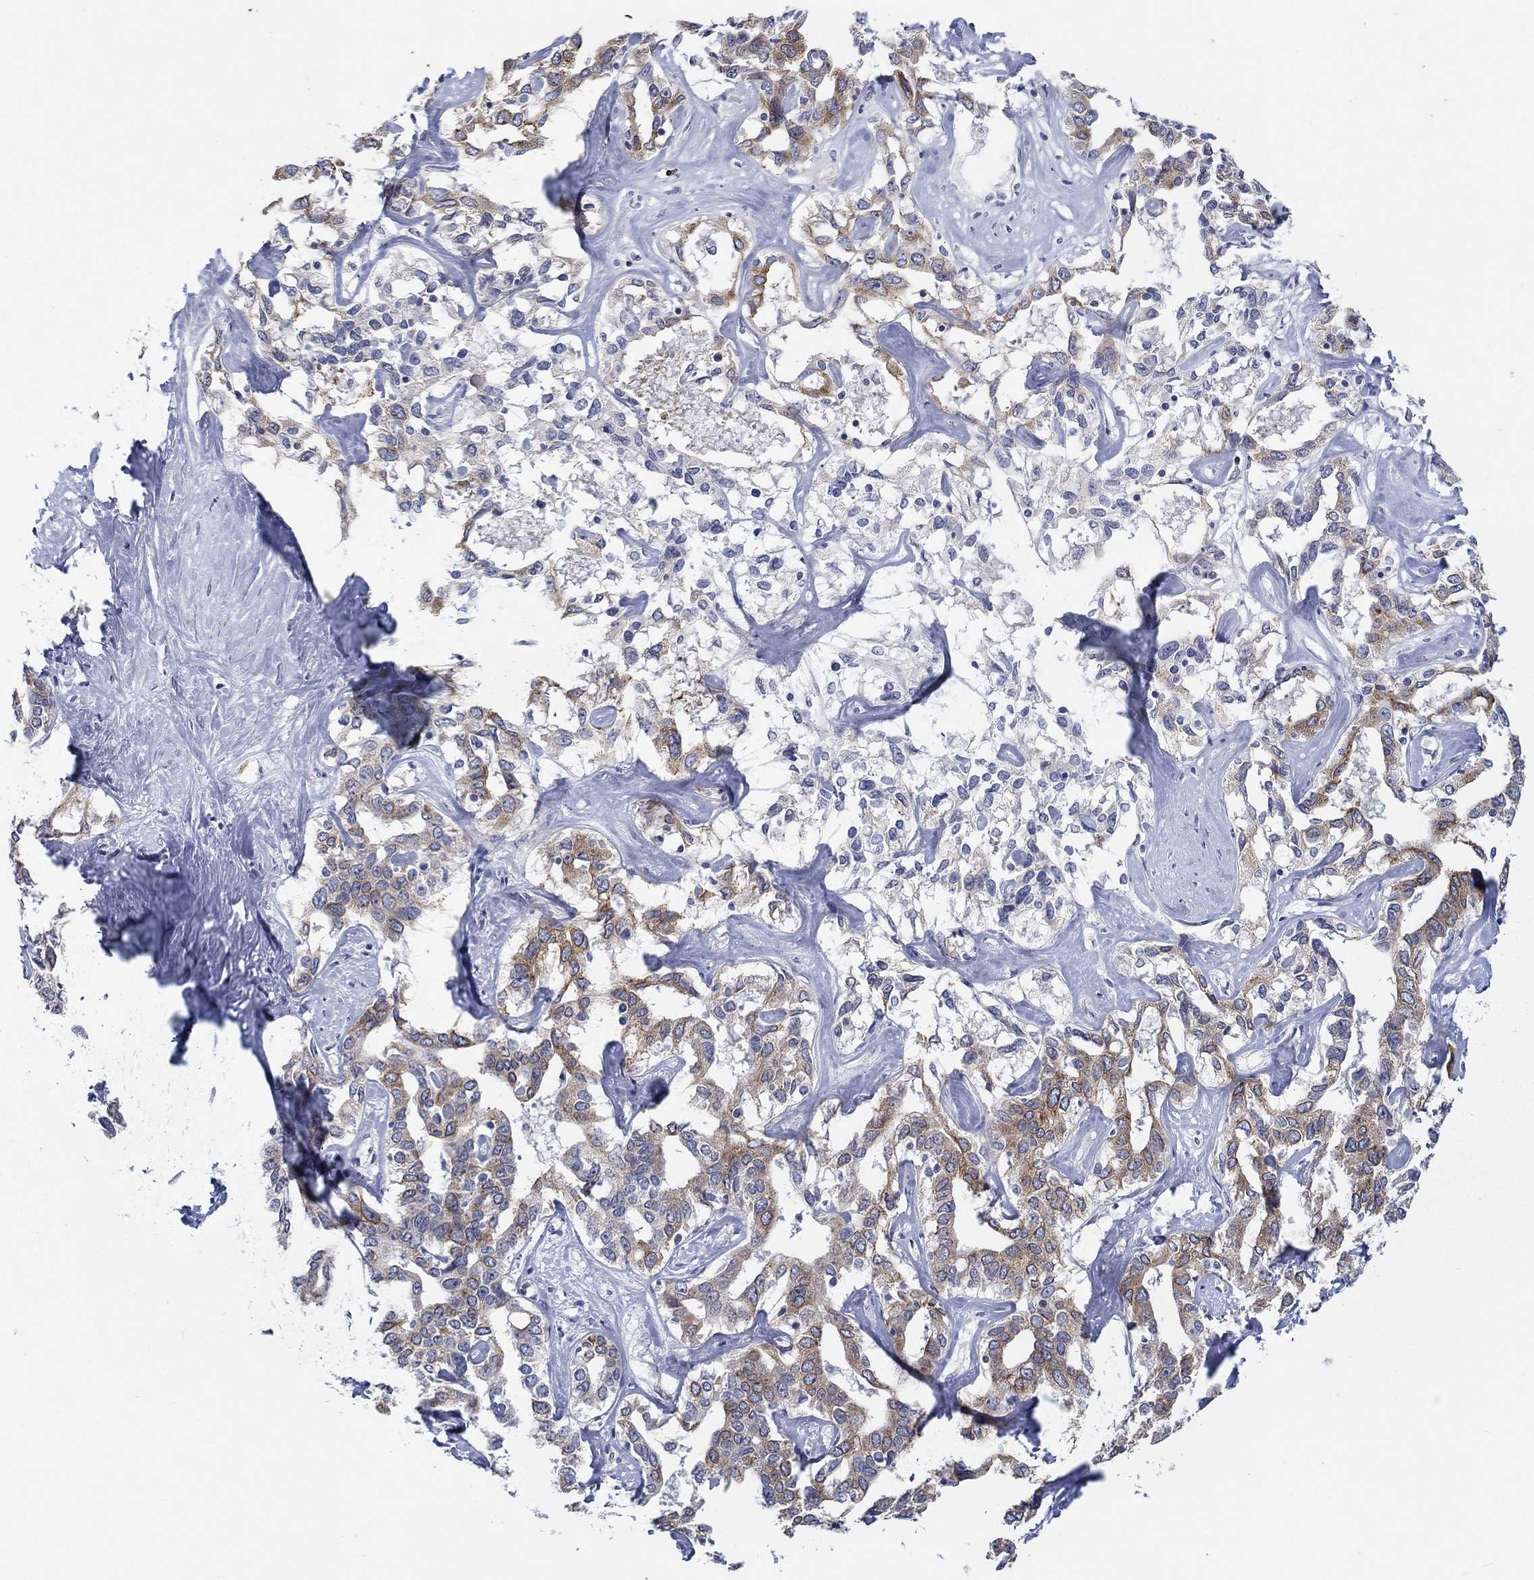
{"staining": {"intensity": "moderate", "quantity": "25%-75%", "location": "cytoplasmic/membranous"}, "tissue": "liver cancer", "cell_type": "Tumor cells", "image_type": "cancer", "snomed": [{"axis": "morphology", "description": "Cholangiocarcinoma"}, {"axis": "topography", "description": "Liver"}], "caption": "This is a histology image of immunohistochemistry (IHC) staining of liver cancer, which shows moderate positivity in the cytoplasmic/membranous of tumor cells.", "gene": "ERMP1", "patient": {"sex": "male", "age": 59}}